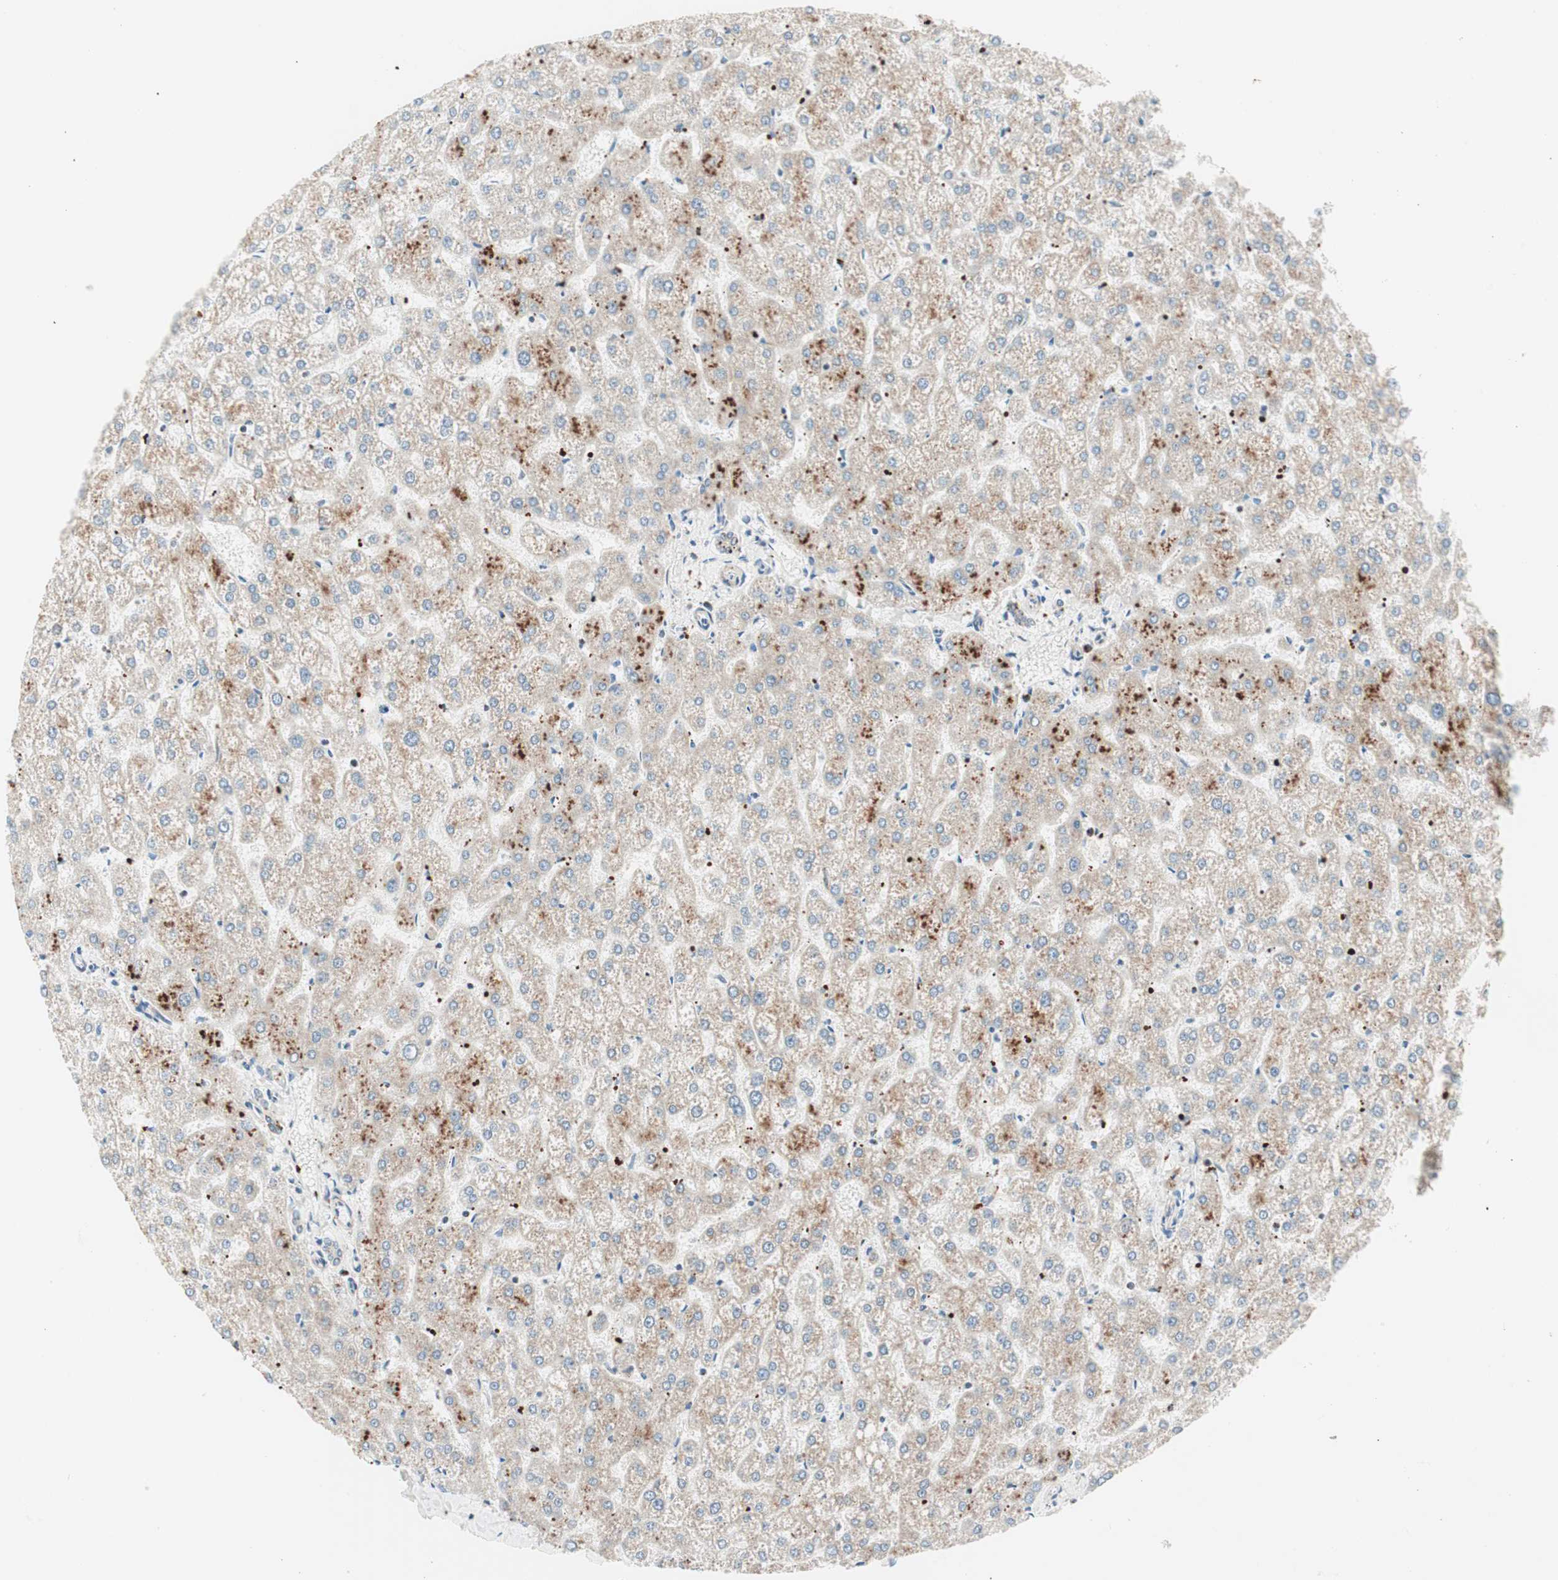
{"staining": {"intensity": "moderate", "quantity": ">75%", "location": "cytoplasmic/membranous"}, "tissue": "liver", "cell_type": "Cholangiocytes", "image_type": "normal", "snomed": [{"axis": "morphology", "description": "Normal tissue, NOS"}, {"axis": "topography", "description": "Liver"}], "caption": "DAB immunohistochemical staining of normal liver demonstrates moderate cytoplasmic/membranous protein staining in about >75% of cholangiocytes.", "gene": "TOMM20", "patient": {"sex": "female", "age": 32}}